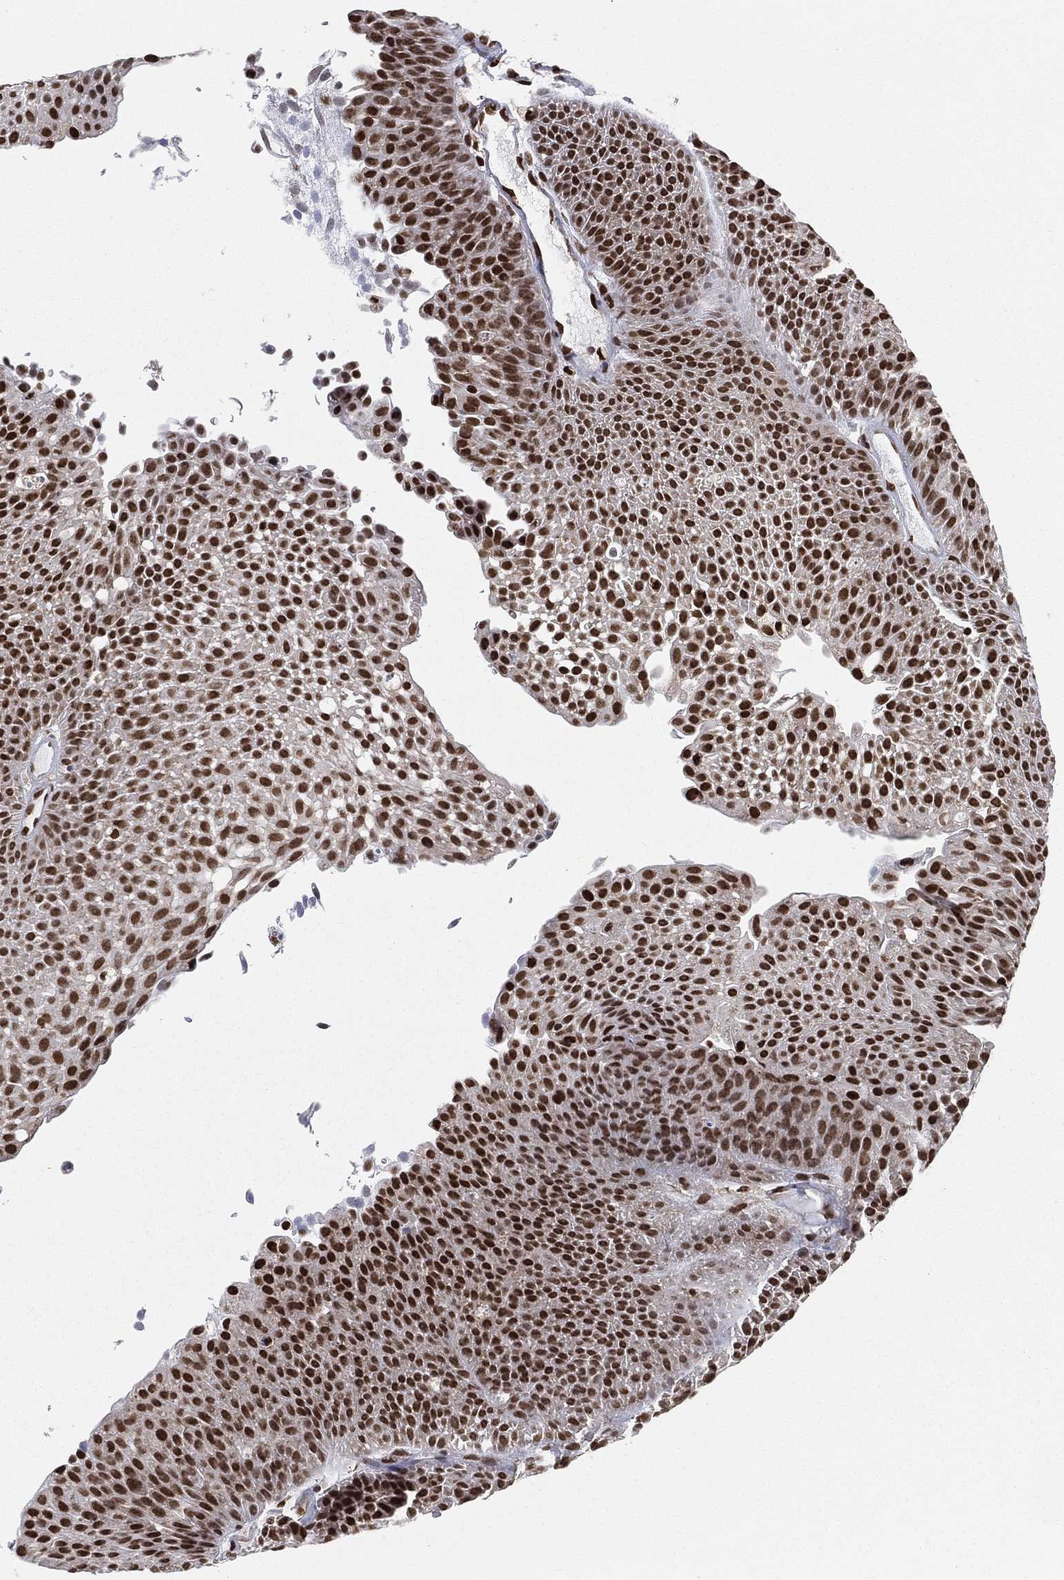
{"staining": {"intensity": "strong", "quantity": ">75%", "location": "nuclear"}, "tissue": "urothelial cancer", "cell_type": "Tumor cells", "image_type": "cancer", "snomed": [{"axis": "morphology", "description": "Urothelial carcinoma, Low grade"}, {"axis": "topography", "description": "Urinary bladder"}], "caption": "This micrograph shows immunohistochemistry (IHC) staining of low-grade urothelial carcinoma, with high strong nuclear expression in approximately >75% of tumor cells.", "gene": "FUBP3", "patient": {"sex": "male", "age": 65}}